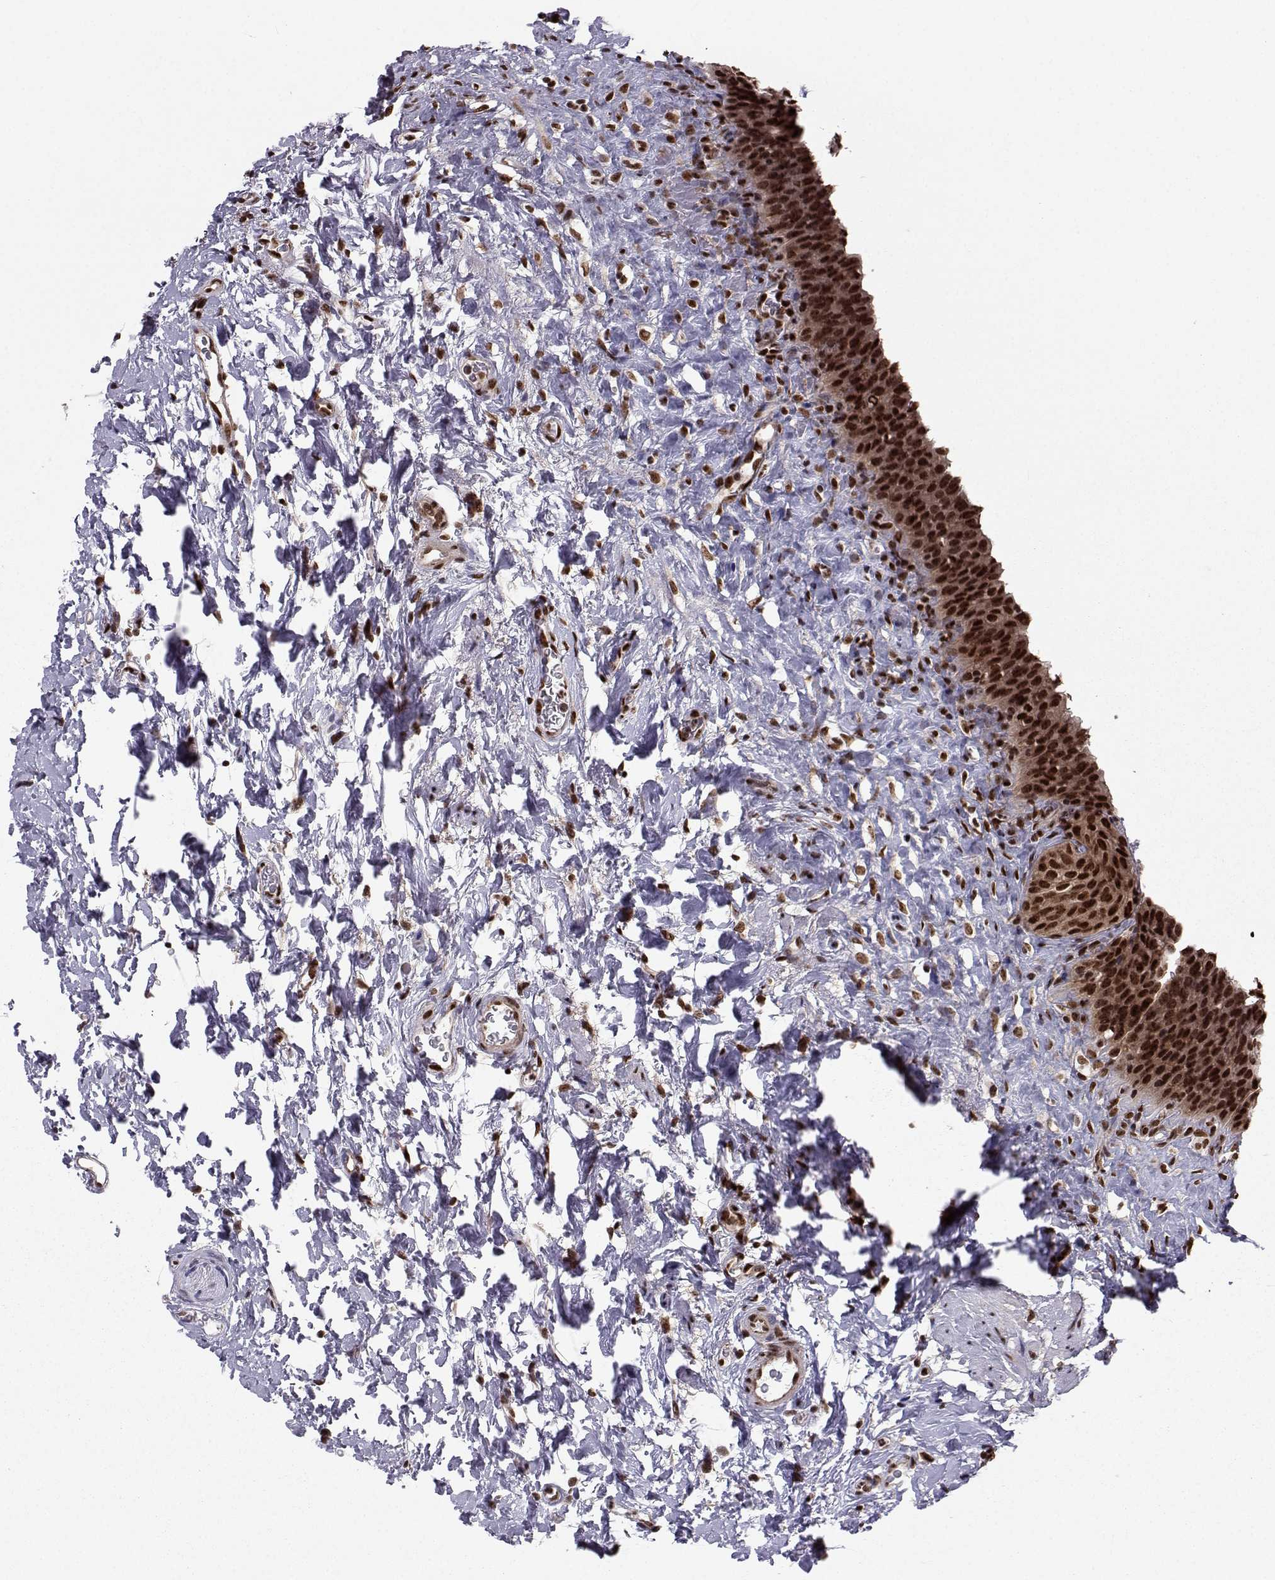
{"staining": {"intensity": "strong", "quantity": ">75%", "location": "nuclear"}, "tissue": "urinary bladder", "cell_type": "Urothelial cells", "image_type": "normal", "snomed": [{"axis": "morphology", "description": "Normal tissue, NOS"}, {"axis": "topography", "description": "Urinary bladder"}], "caption": "Urinary bladder stained for a protein (brown) demonstrates strong nuclear positive positivity in approximately >75% of urothelial cells.", "gene": "PKN2", "patient": {"sex": "male", "age": 76}}